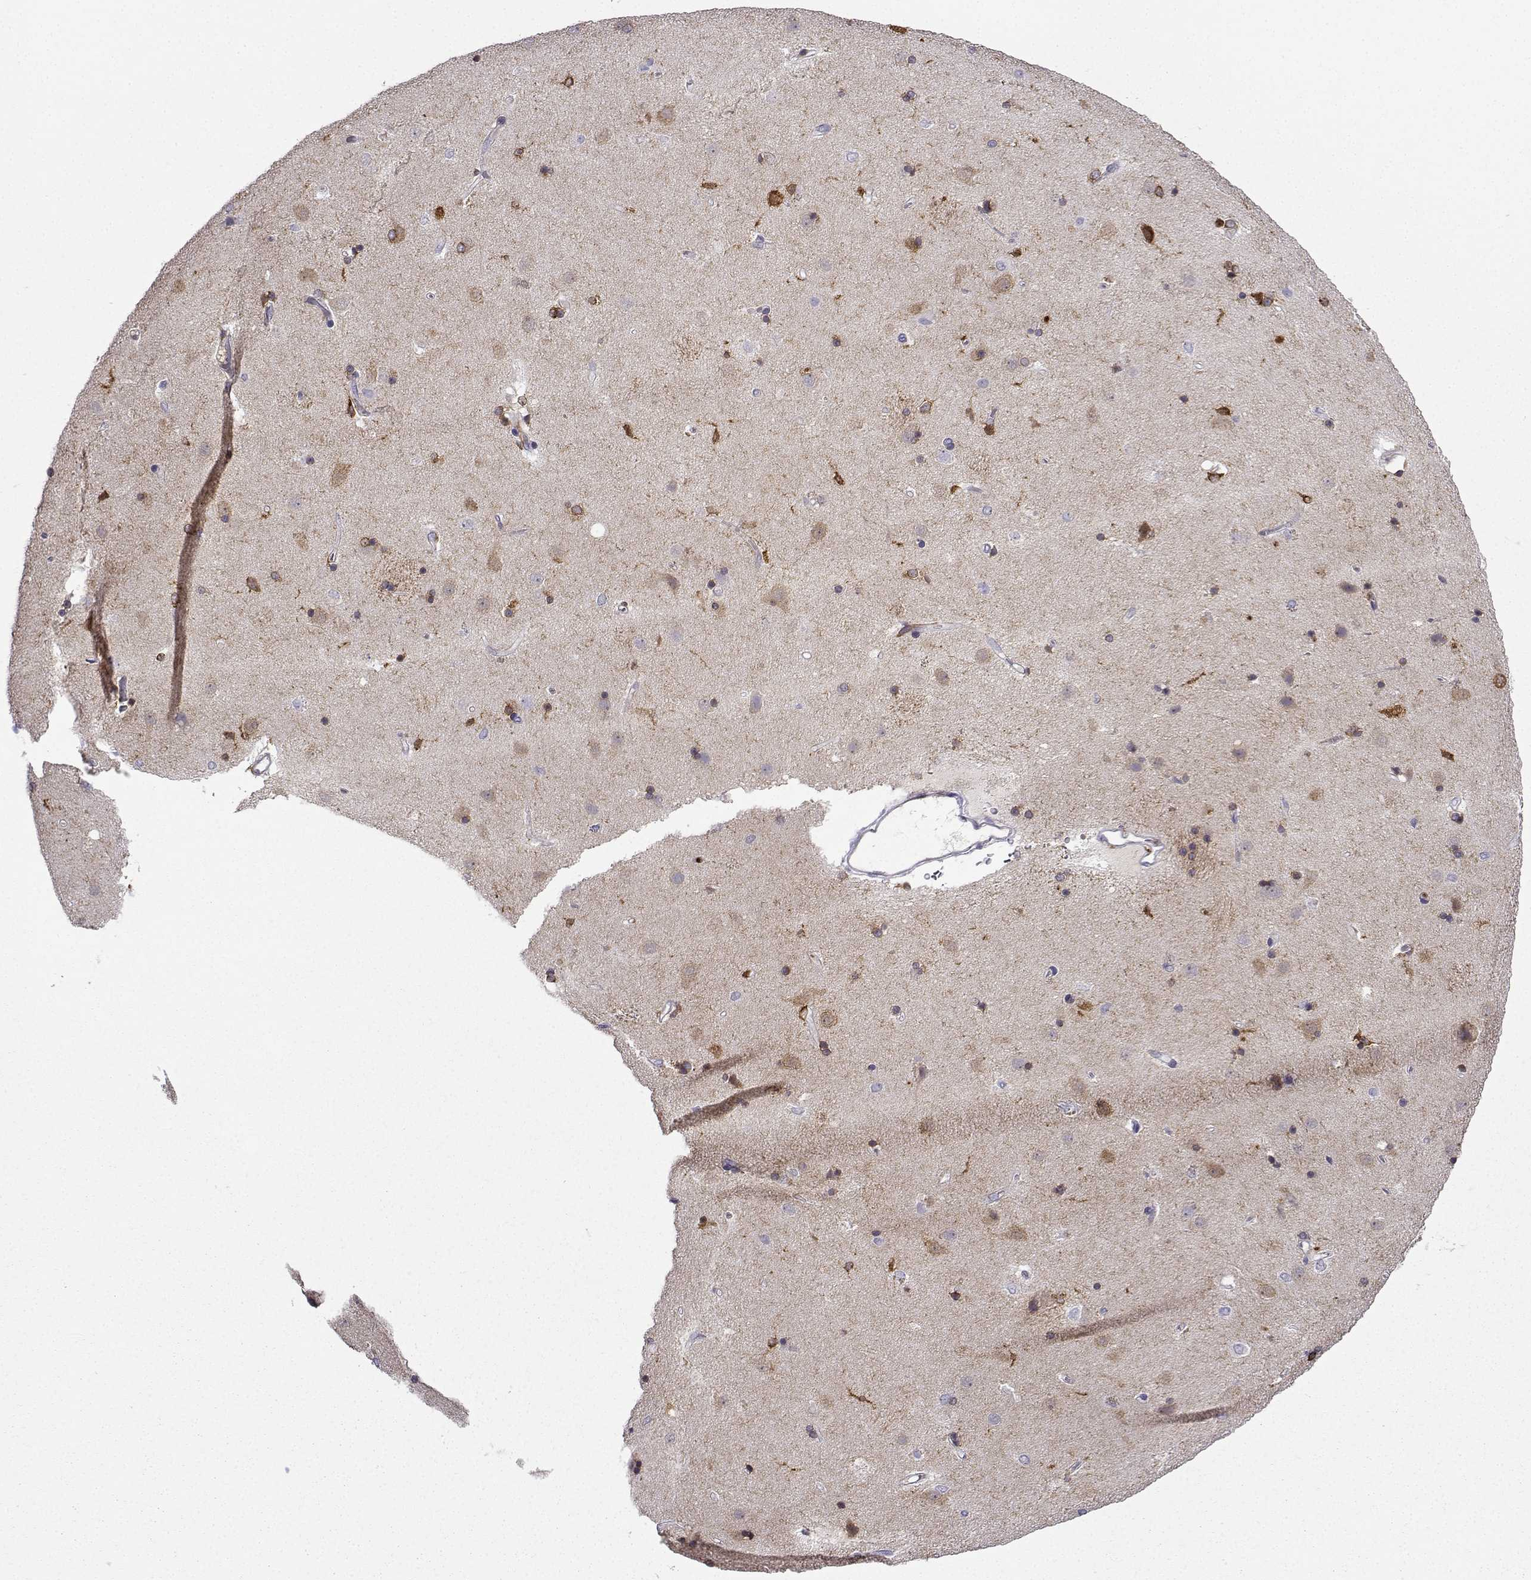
{"staining": {"intensity": "strong", "quantity": "<25%", "location": "cytoplasmic/membranous"}, "tissue": "caudate", "cell_type": "Glial cells", "image_type": "normal", "snomed": [{"axis": "morphology", "description": "Normal tissue, NOS"}, {"axis": "topography", "description": "Lateral ventricle wall"}], "caption": "A photomicrograph showing strong cytoplasmic/membranous expression in about <25% of glial cells in benign caudate, as visualized by brown immunohistochemical staining.", "gene": "DOCK10", "patient": {"sex": "female", "age": 71}}